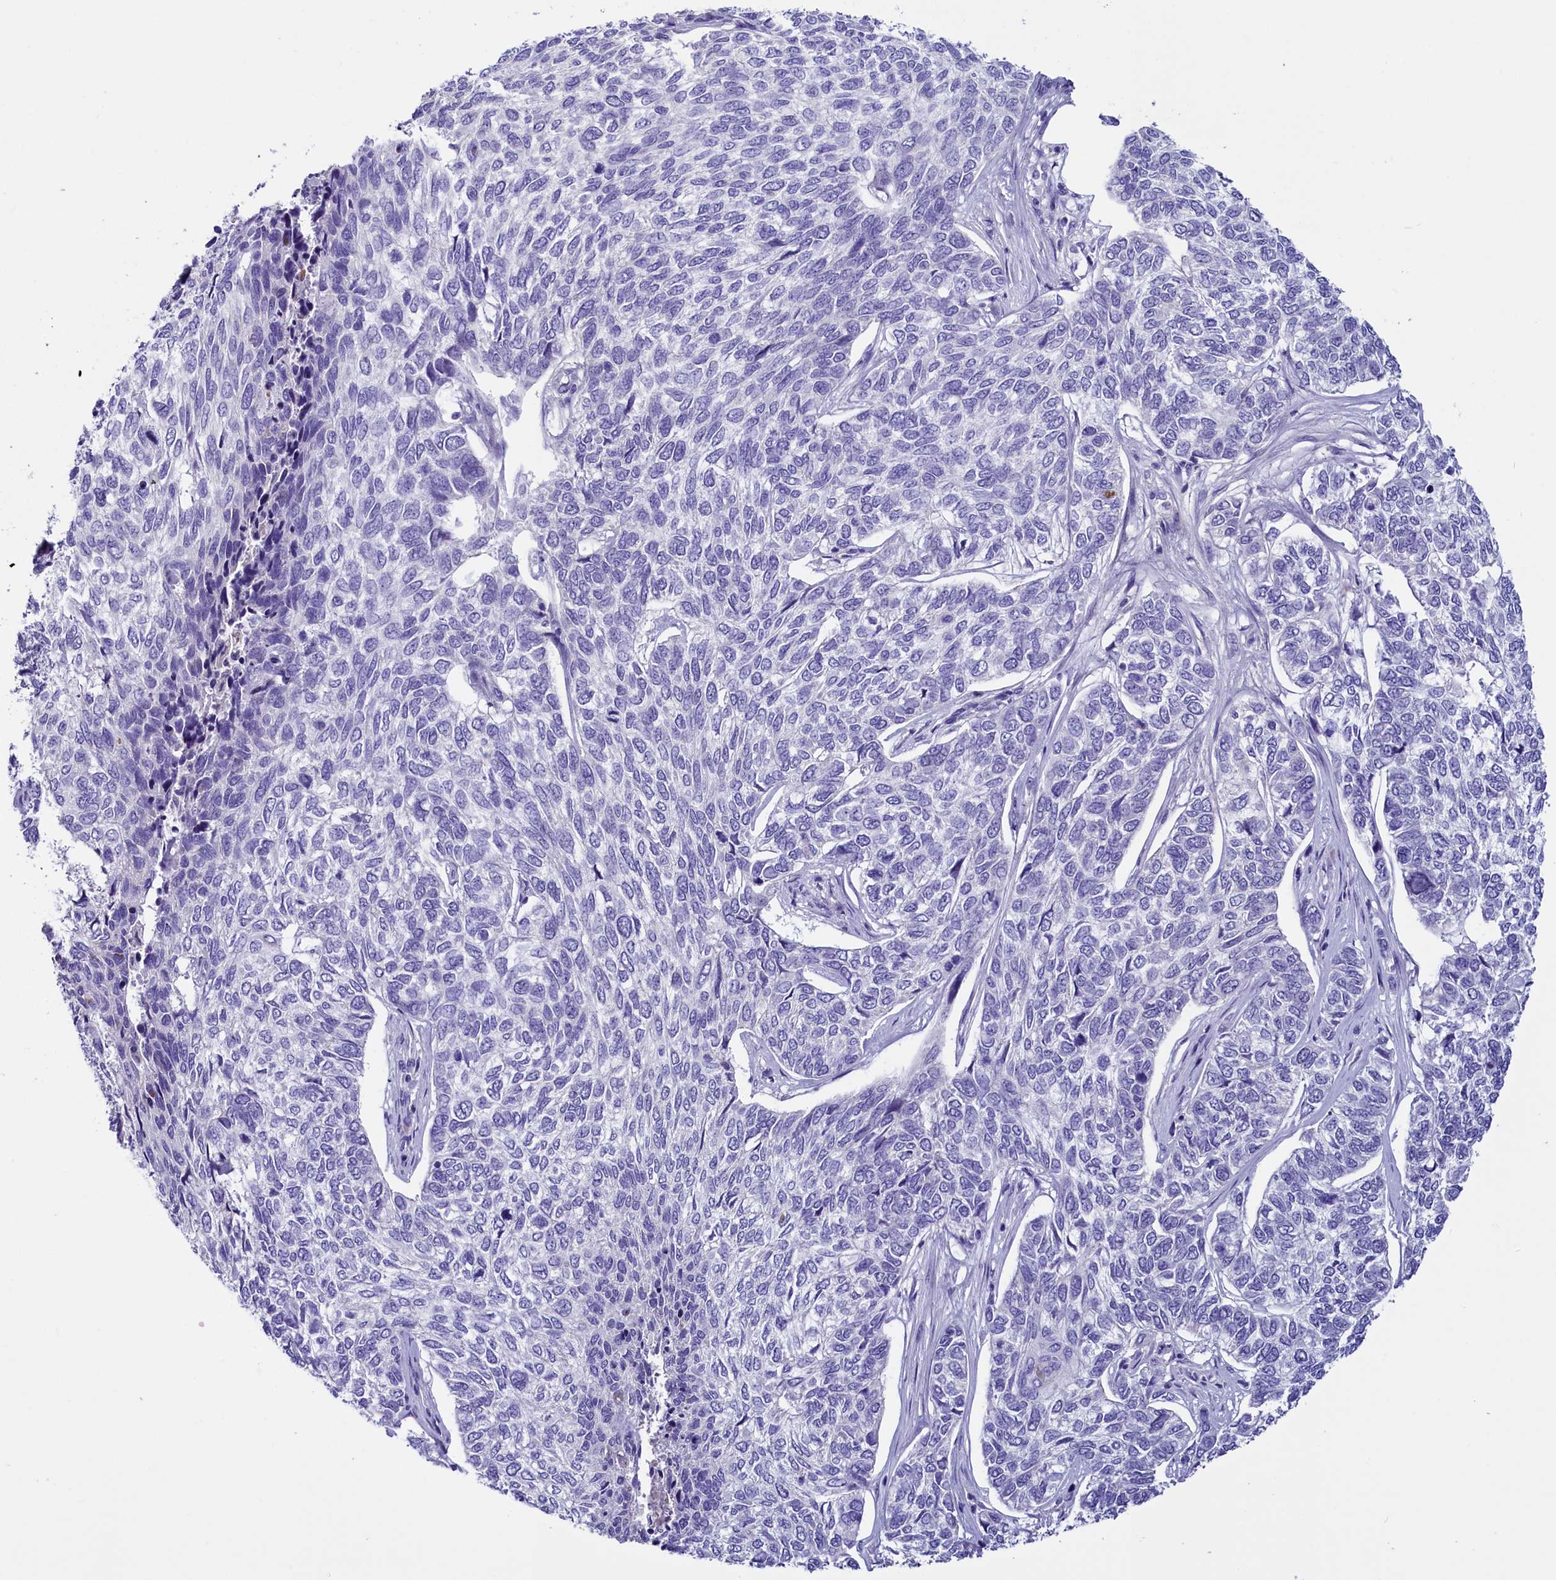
{"staining": {"intensity": "negative", "quantity": "none", "location": "none"}, "tissue": "skin cancer", "cell_type": "Tumor cells", "image_type": "cancer", "snomed": [{"axis": "morphology", "description": "Basal cell carcinoma"}, {"axis": "topography", "description": "Skin"}], "caption": "Protein analysis of skin basal cell carcinoma shows no significant staining in tumor cells.", "gene": "RTTN", "patient": {"sex": "female", "age": 65}}